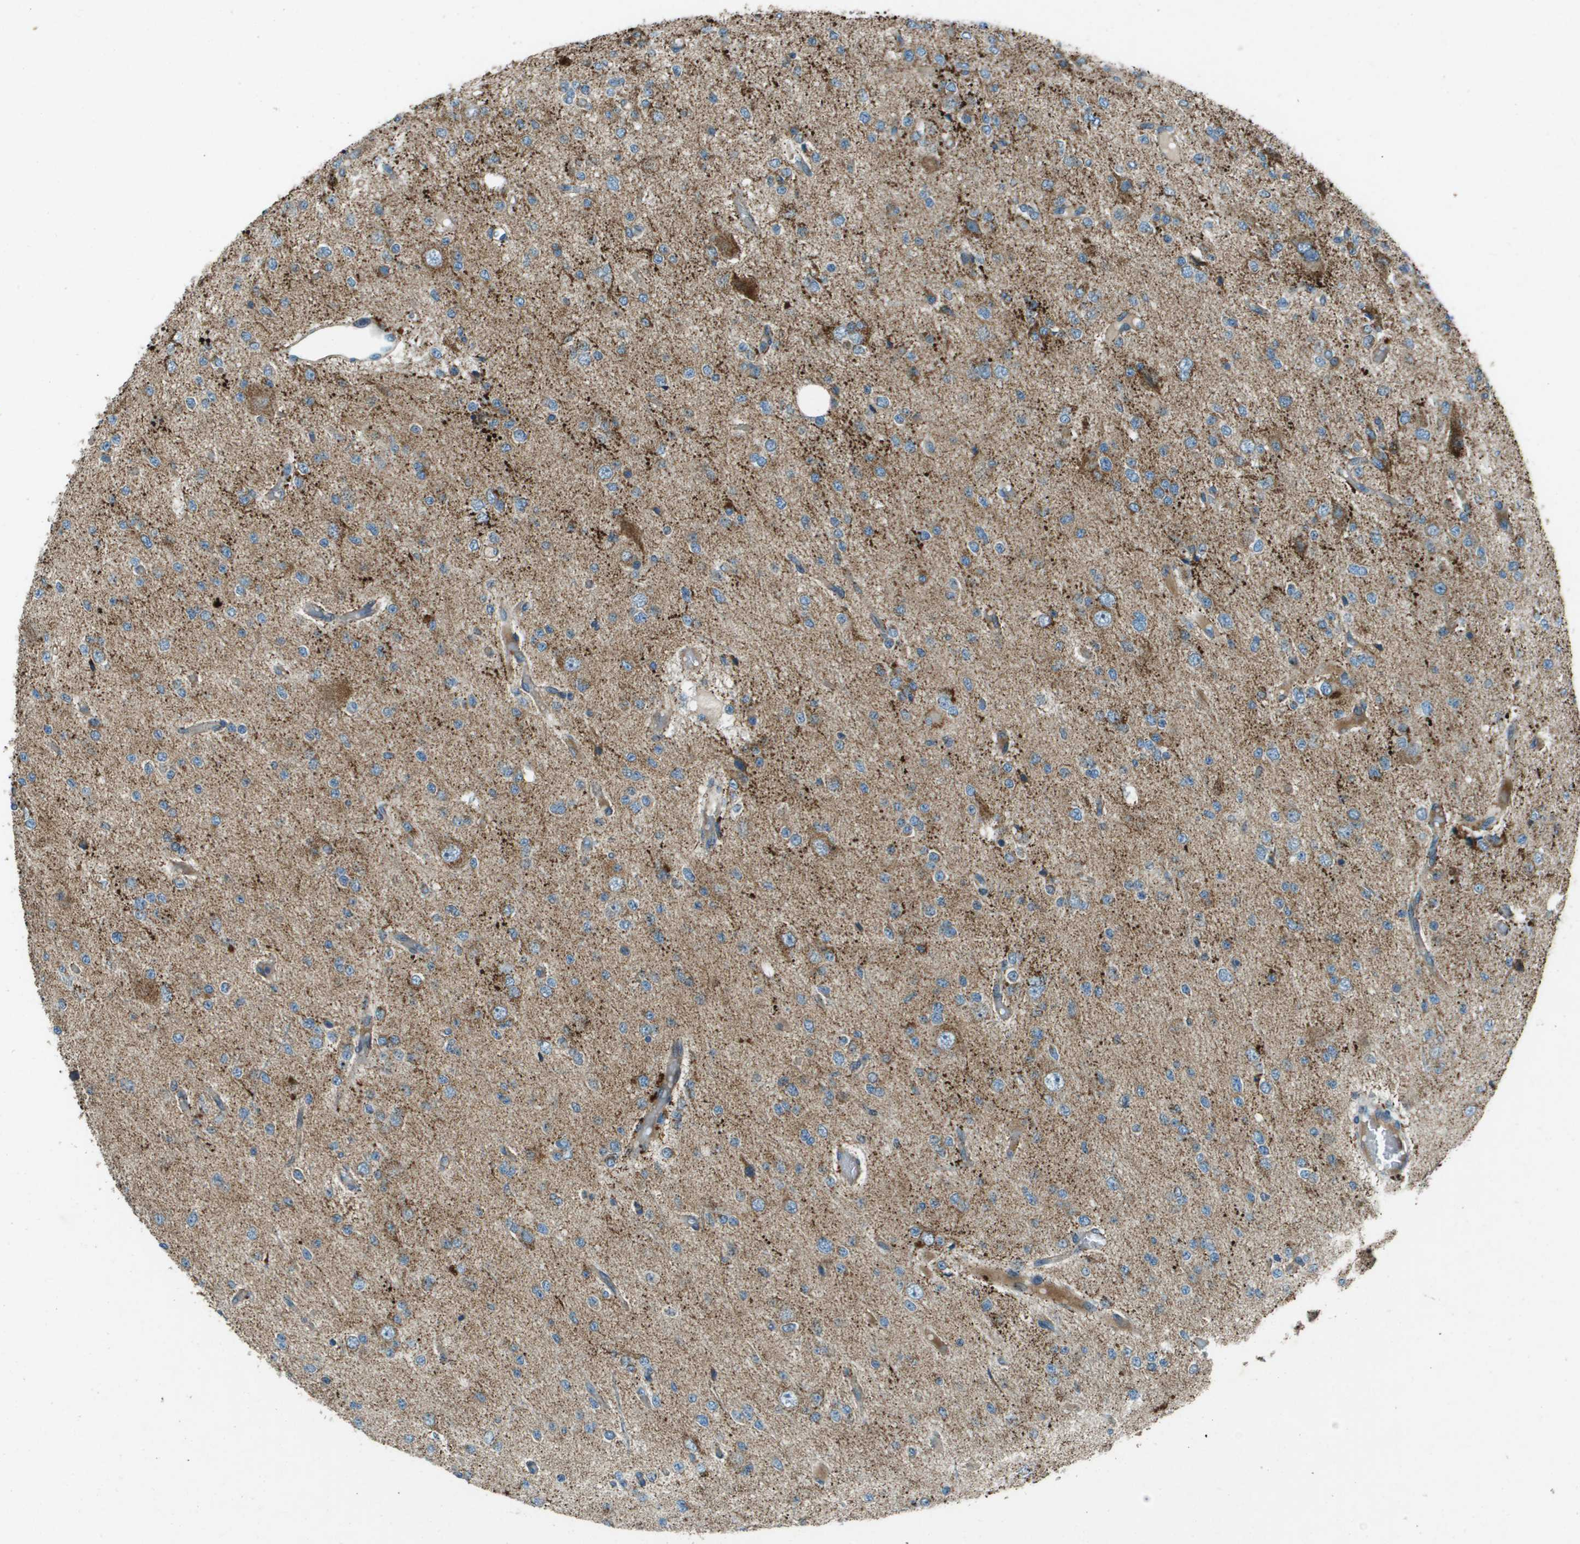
{"staining": {"intensity": "moderate", "quantity": "<25%", "location": "cytoplasmic/membranous"}, "tissue": "glioma", "cell_type": "Tumor cells", "image_type": "cancer", "snomed": [{"axis": "morphology", "description": "Glioma, malignant, Low grade"}, {"axis": "topography", "description": "Brain"}], "caption": "Malignant glioma (low-grade) tissue exhibits moderate cytoplasmic/membranous positivity in approximately <25% of tumor cells, visualized by immunohistochemistry. (DAB IHC with brightfield microscopy, high magnification).", "gene": "MIGA1", "patient": {"sex": "male", "age": 38}}